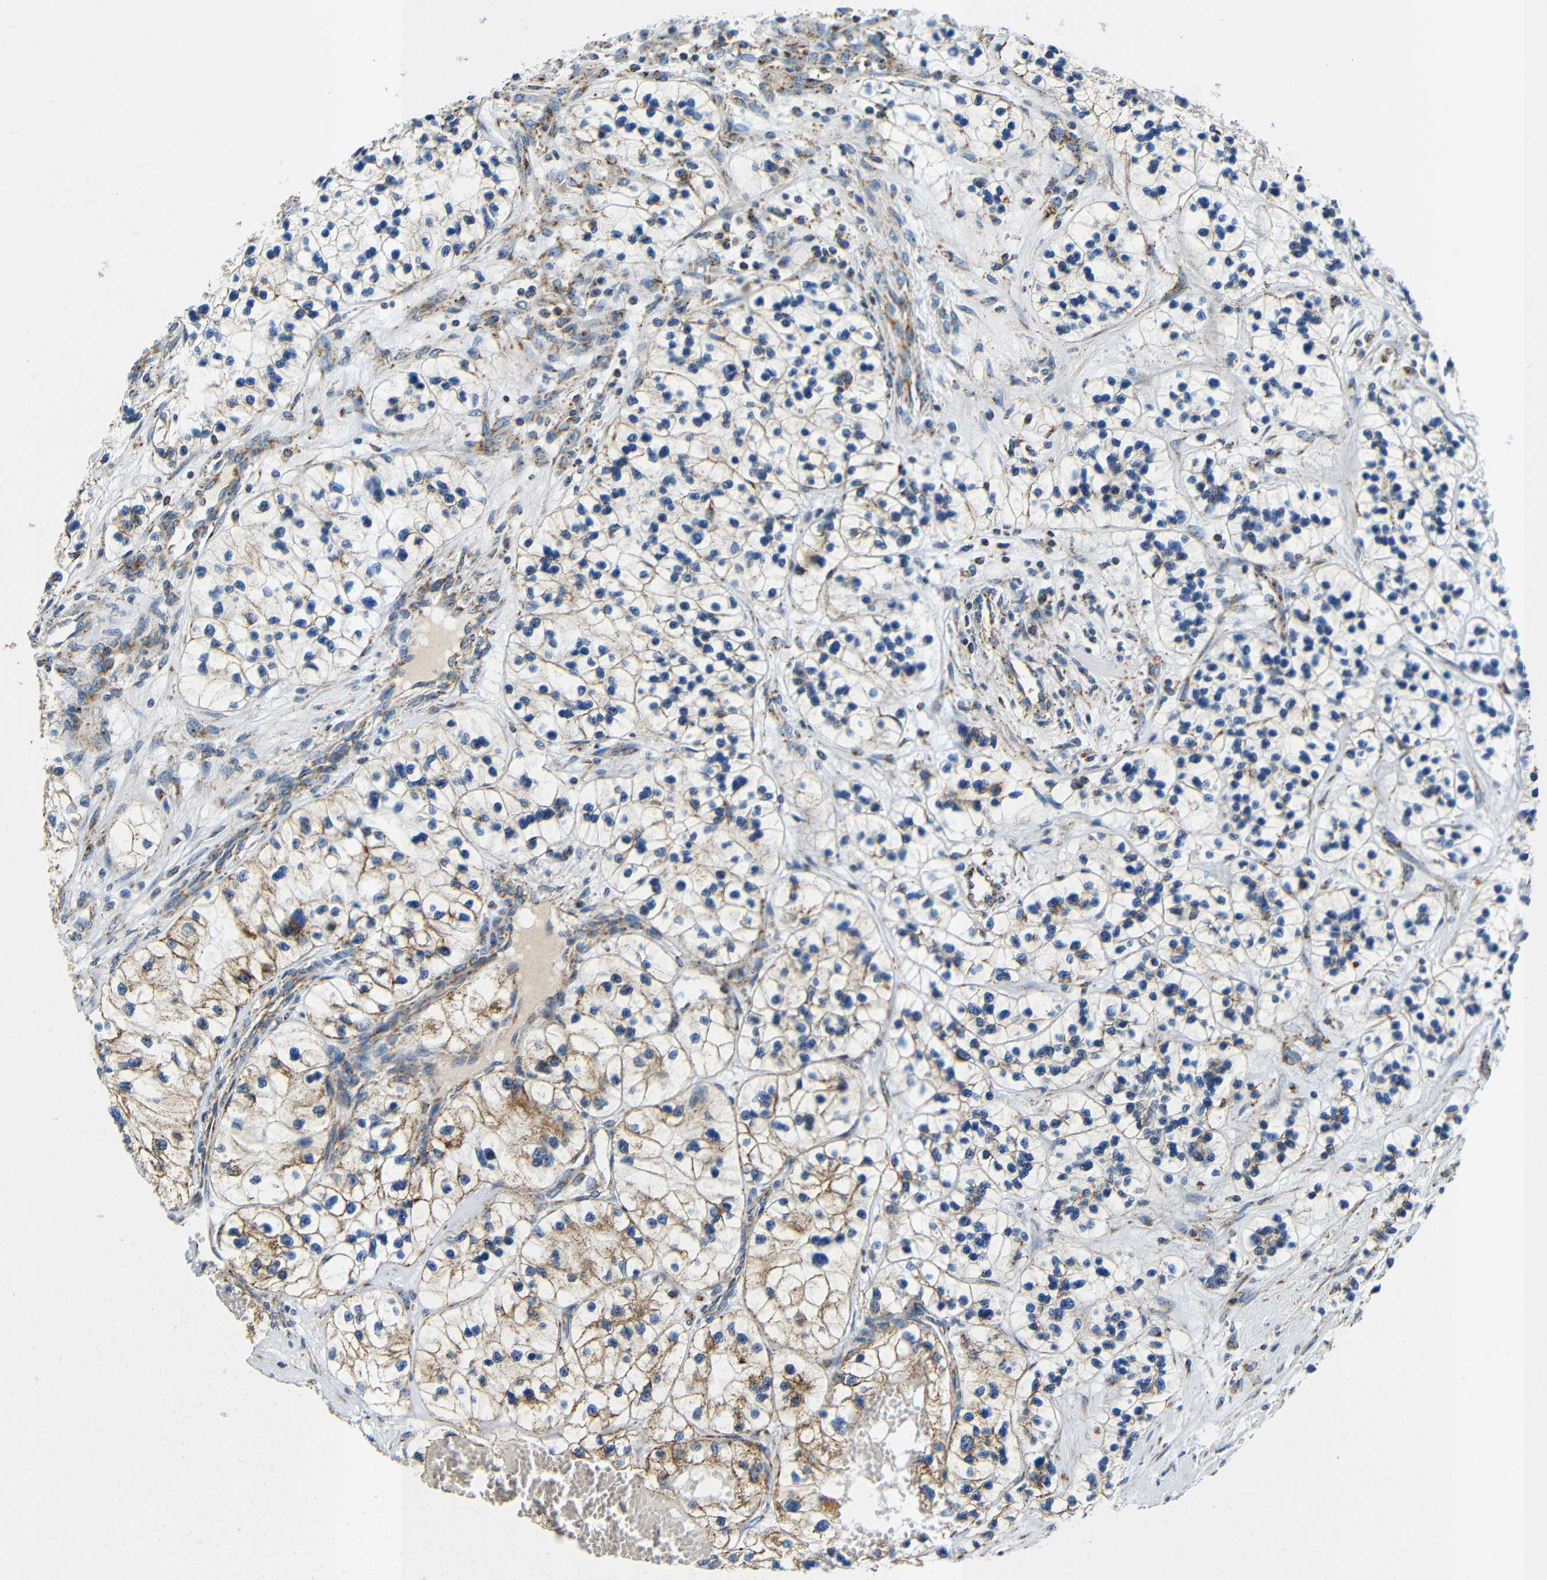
{"staining": {"intensity": "moderate", "quantity": "<25%", "location": "cytoplasmic/membranous"}, "tissue": "renal cancer", "cell_type": "Tumor cells", "image_type": "cancer", "snomed": [{"axis": "morphology", "description": "Adenocarcinoma, NOS"}, {"axis": "topography", "description": "Kidney"}], "caption": "IHC (DAB) staining of human renal cancer shows moderate cytoplasmic/membranous protein expression in approximately <25% of tumor cells.", "gene": "GALNT18", "patient": {"sex": "female", "age": 57}}